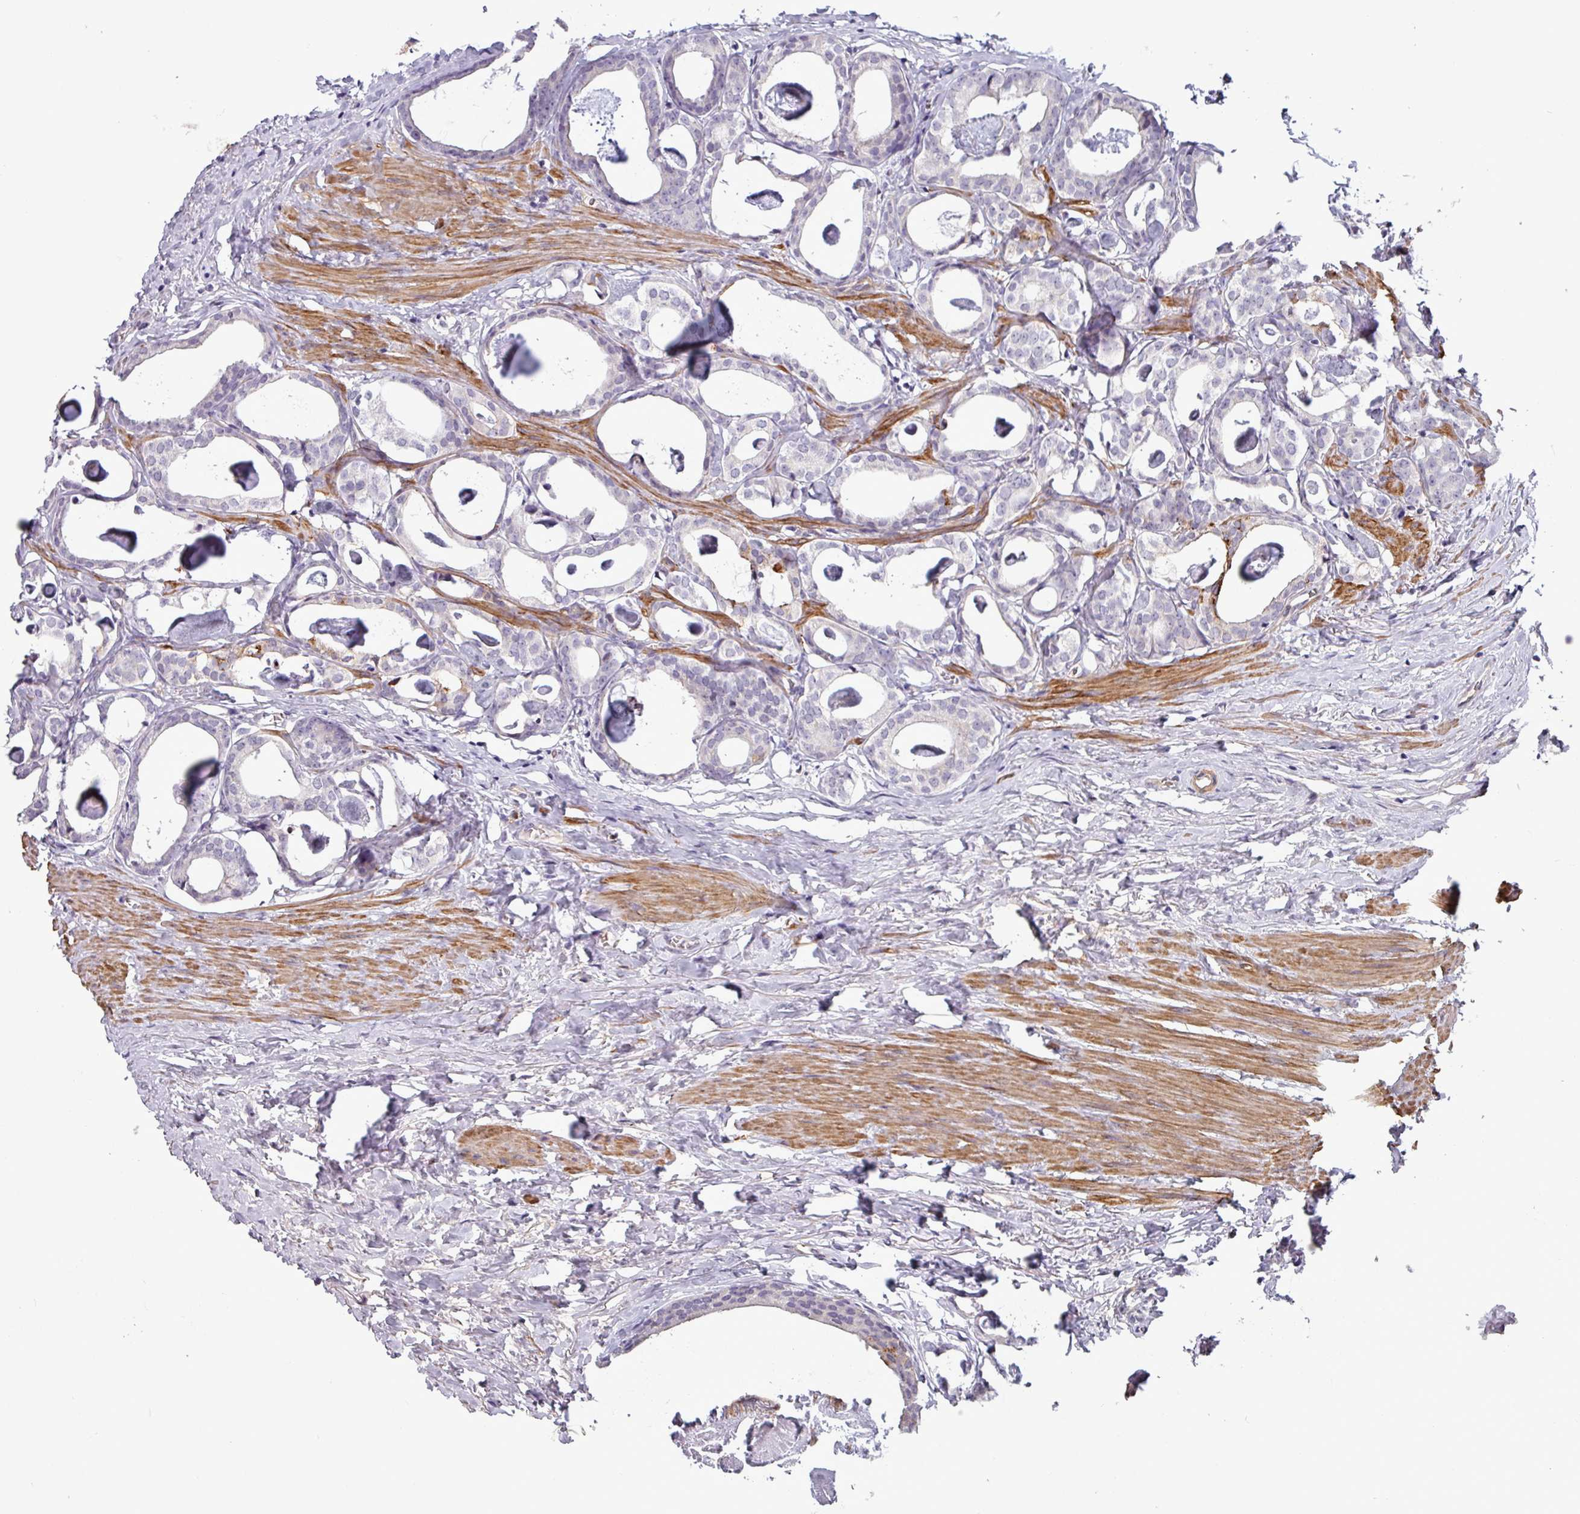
{"staining": {"intensity": "negative", "quantity": "none", "location": "none"}, "tissue": "prostate cancer", "cell_type": "Tumor cells", "image_type": "cancer", "snomed": [{"axis": "morphology", "description": "Adenocarcinoma, Low grade"}, {"axis": "topography", "description": "Prostate"}], "caption": "Tumor cells are negative for protein expression in human low-grade adenocarcinoma (prostate). (DAB (3,3'-diaminobenzidine) immunohistochemistry visualized using brightfield microscopy, high magnification).", "gene": "PCED1A", "patient": {"sex": "male", "age": 71}}